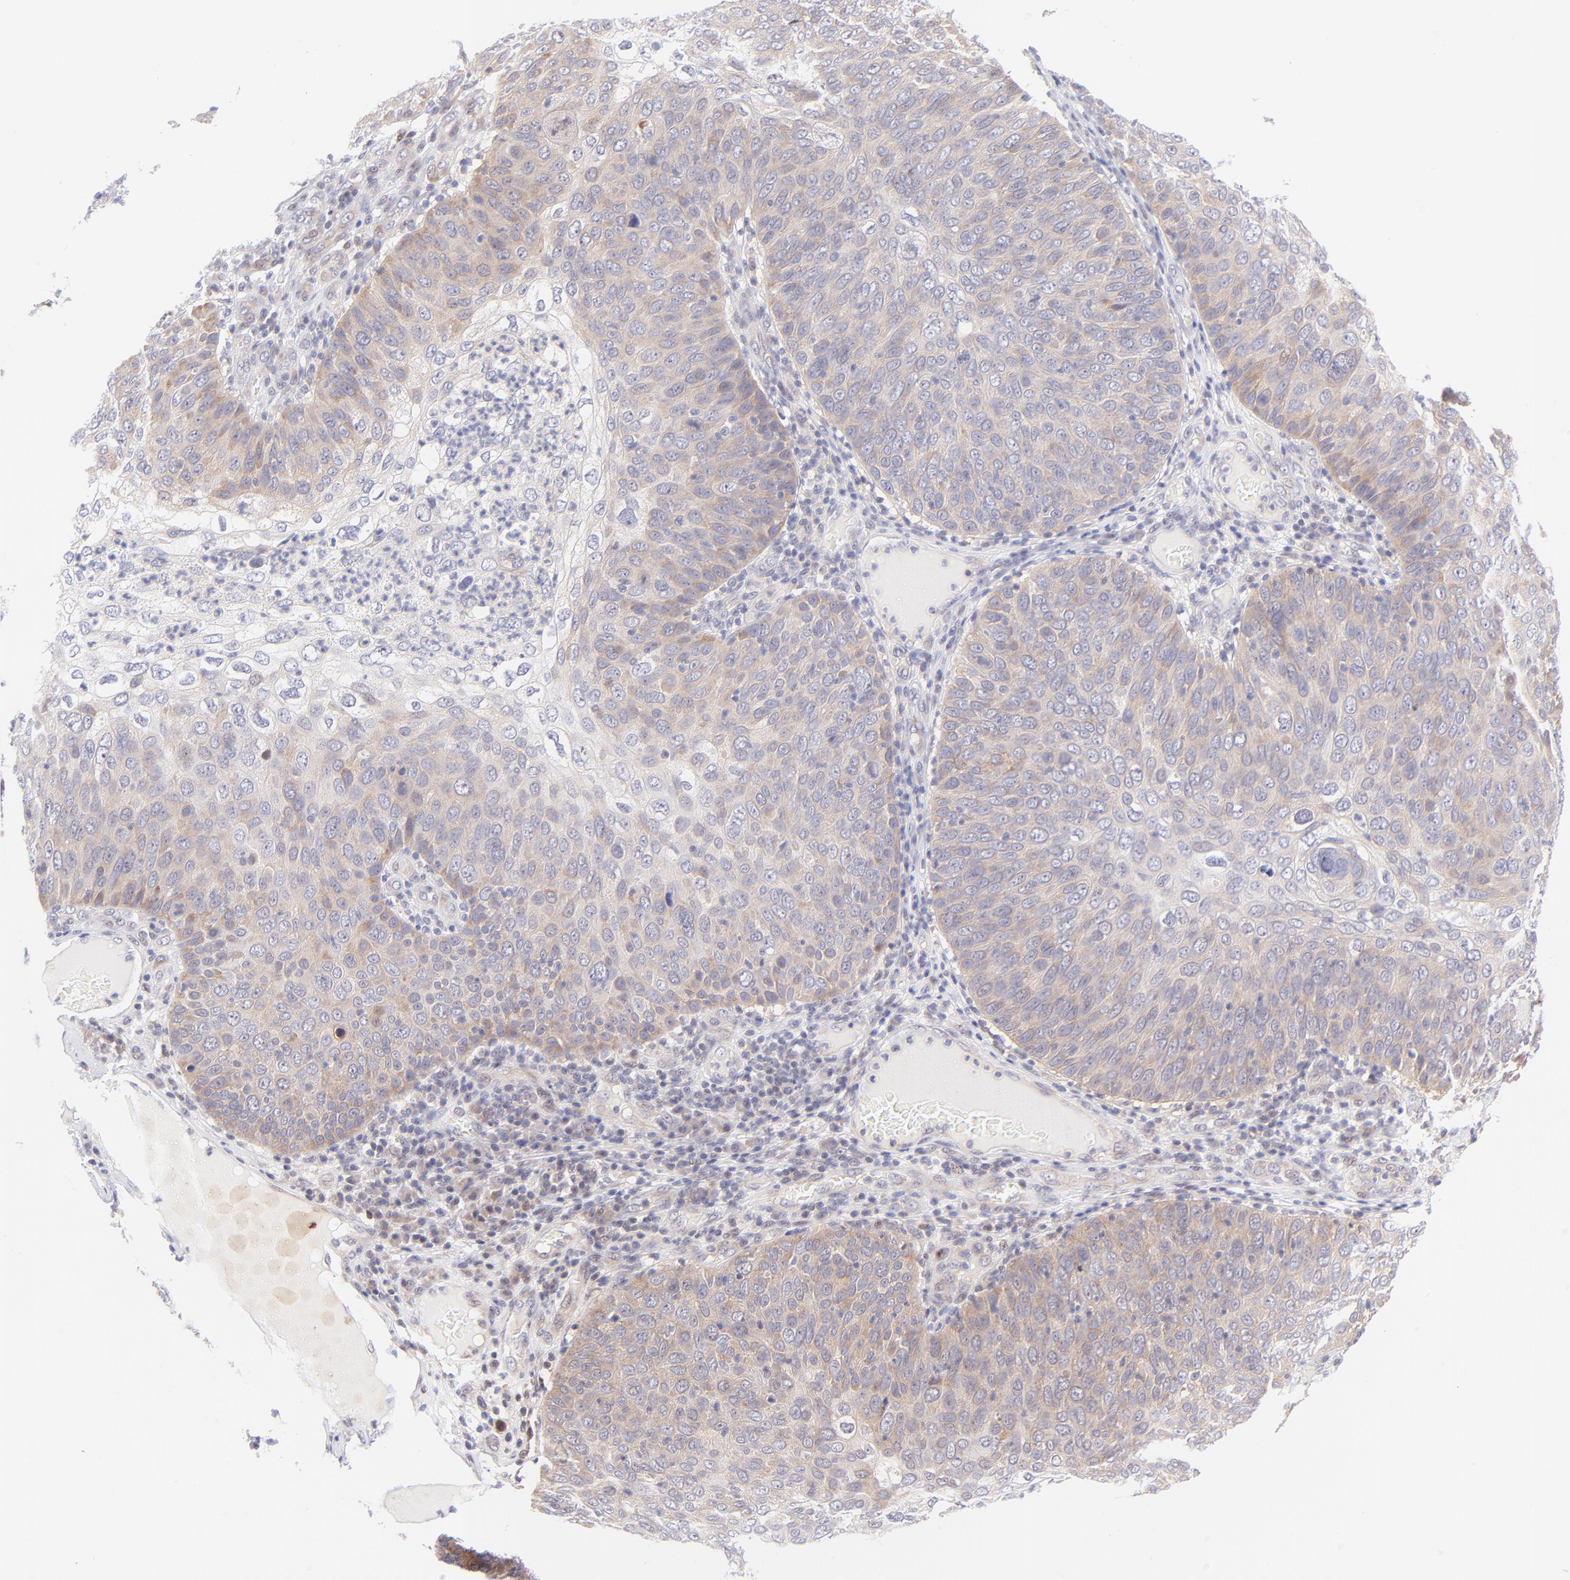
{"staining": {"intensity": "weak", "quantity": ">75%", "location": "cytoplasmic/membranous"}, "tissue": "skin cancer", "cell_type": "Tumor cells", "image_type": "cancer", "snomed": [{"axis": "morphology", "description": "Squamous cell carcinoma, NOS"}, {"axis": "topography", "description": "Skin"}], "caption": "The histopathology image demonstrates staining of squamous cell carcinoma (skin), revealing weak cytoplasmic/membranous protein expression (brown color) within tumor cells.", "gene": "PBDC1", "patient": {"sex": "male", "age": 87}}